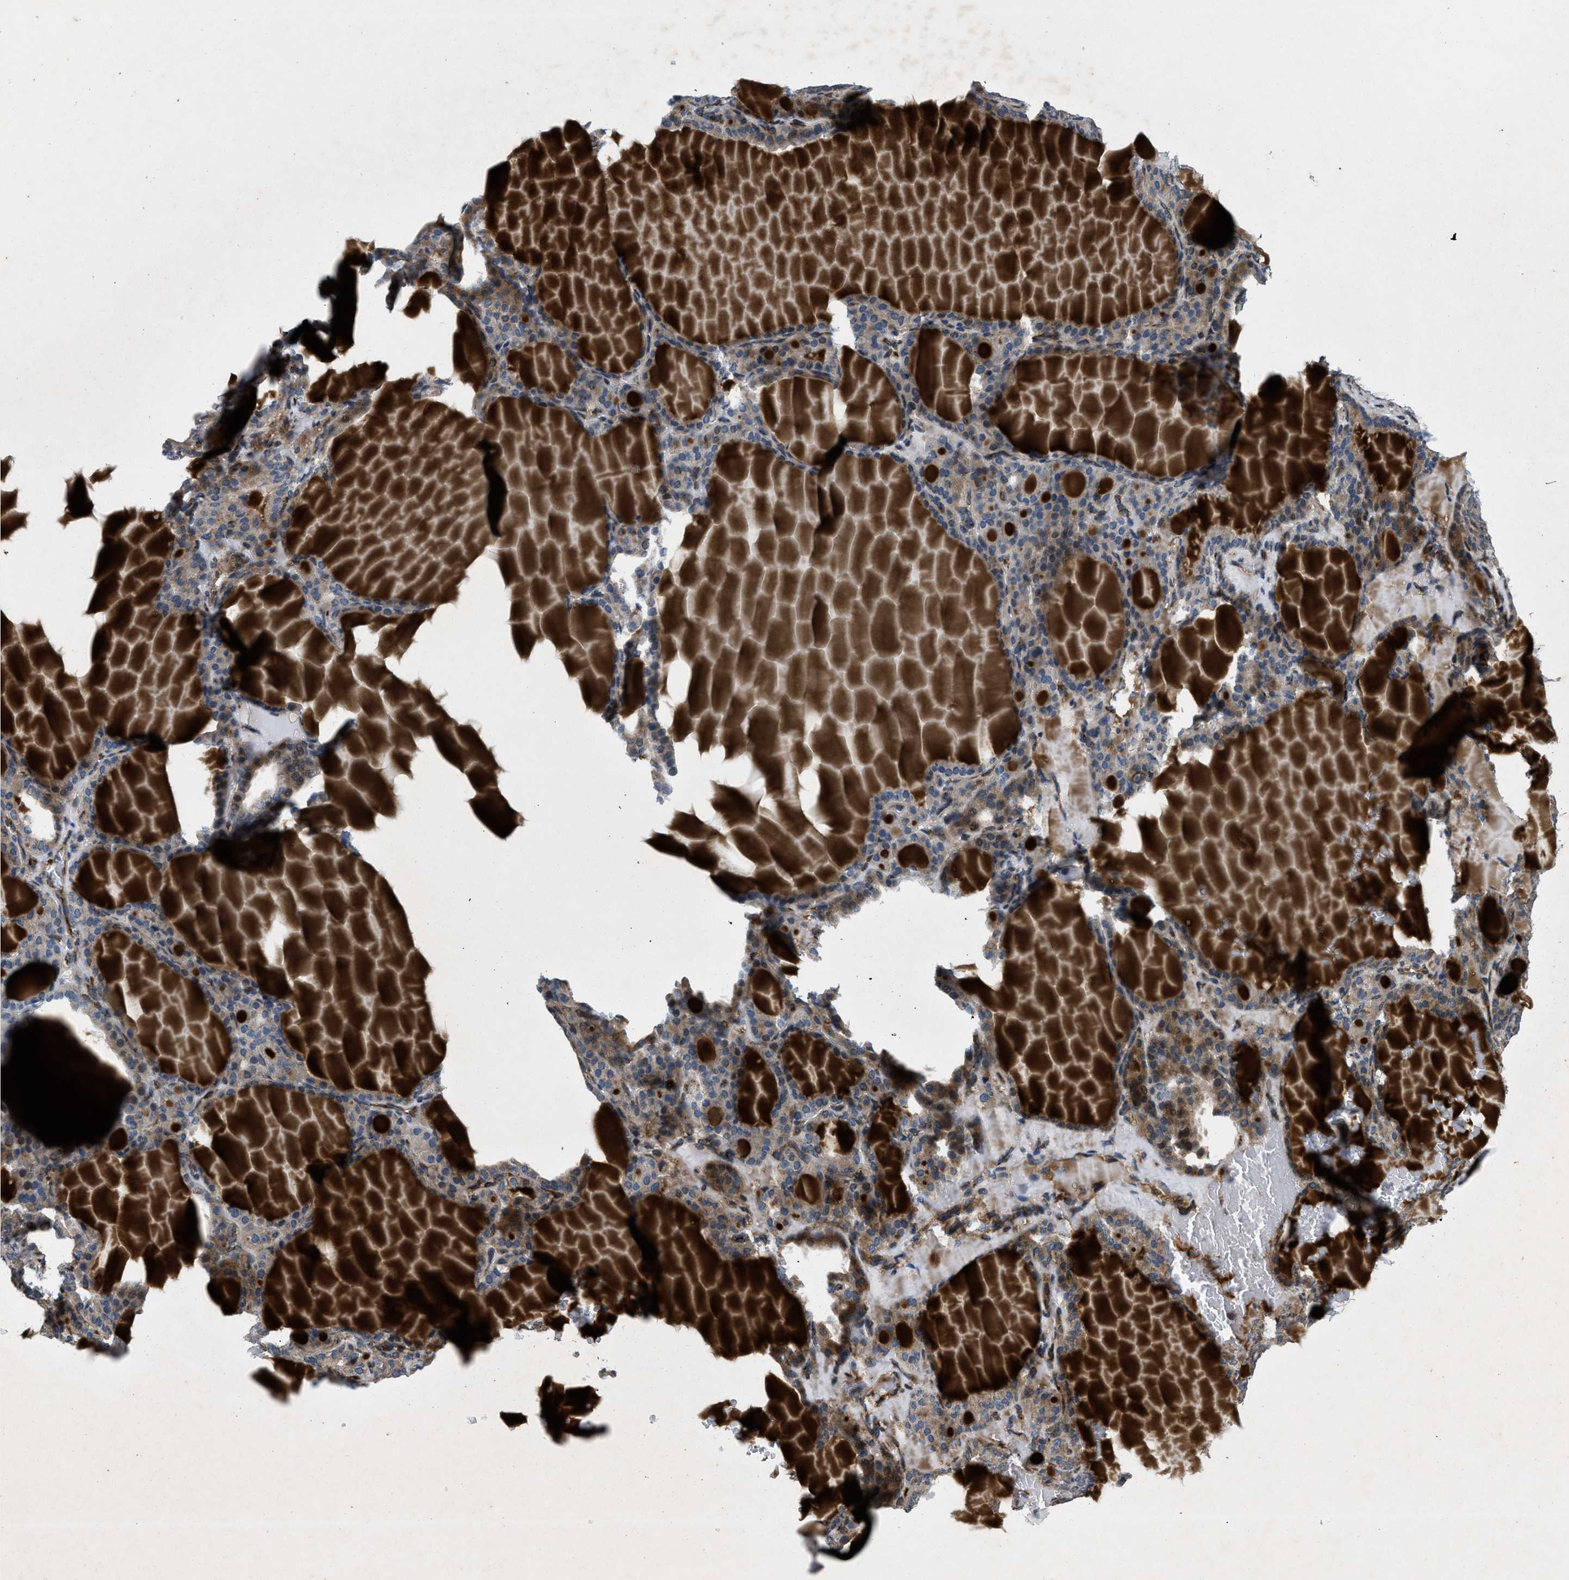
{"staining": {"intensity": "moderate", "quantity": ">75%", "location": "cytoplasmic/membranous"}, "tissue": "thyroid gland", "cell_type": "Glandular cells", "image_type": "normal", "snomed": [{"axis": "morphology", "description": "Normal tissue, NOS"}, {"axis": "topography", "description": "Thyroid gland"}], "caption": "Immunohistochemical staining of unremarkable human thyroid gland demonstrates medium levels of moderate cytoplasmic/membranous staining in about >75% of glandular cells.", "gene": "HSPA12B", "patient": {"sex": "female", "age": 28}}